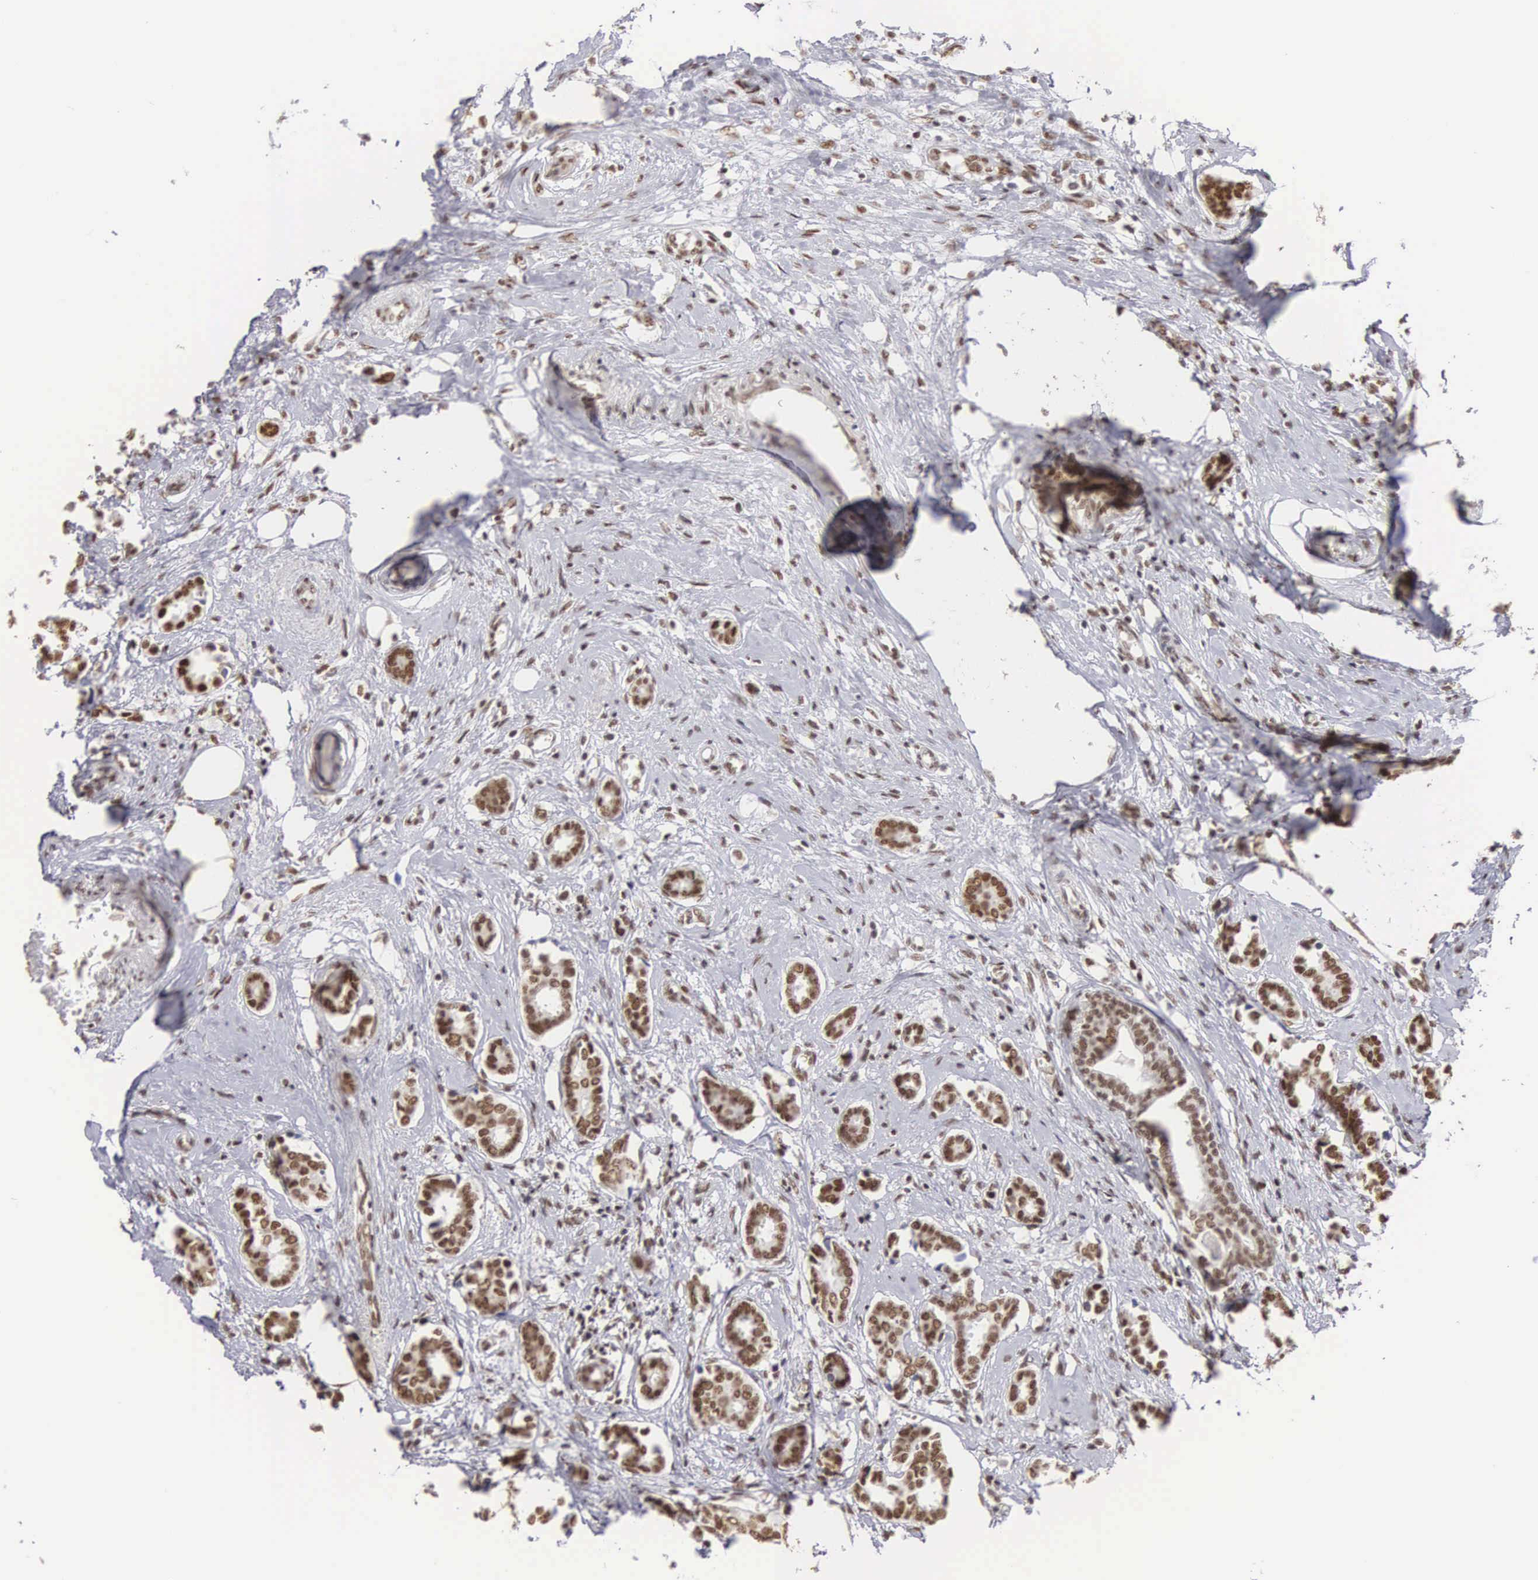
{"staining": {"intensity": "moderate", "quantity": ">75%", "location": "nuclear"}, "tissue": "breast cancer", "cell_type": "Tumor cells", "image_type": "cancer", "snomed": [{"axis": "morphology", "description": "Duct carcinoma"}, {"axis": "topography", "description": "Breast"}], "caption": "This is an image of immunohistochemistry (IHC) staining of breast cancer (intraductal carcinoma), which shows moderate expression in the nuclear of tumor cells.", "gene": "CSTF2", "patient": {"sex": "female", "age": 50}}